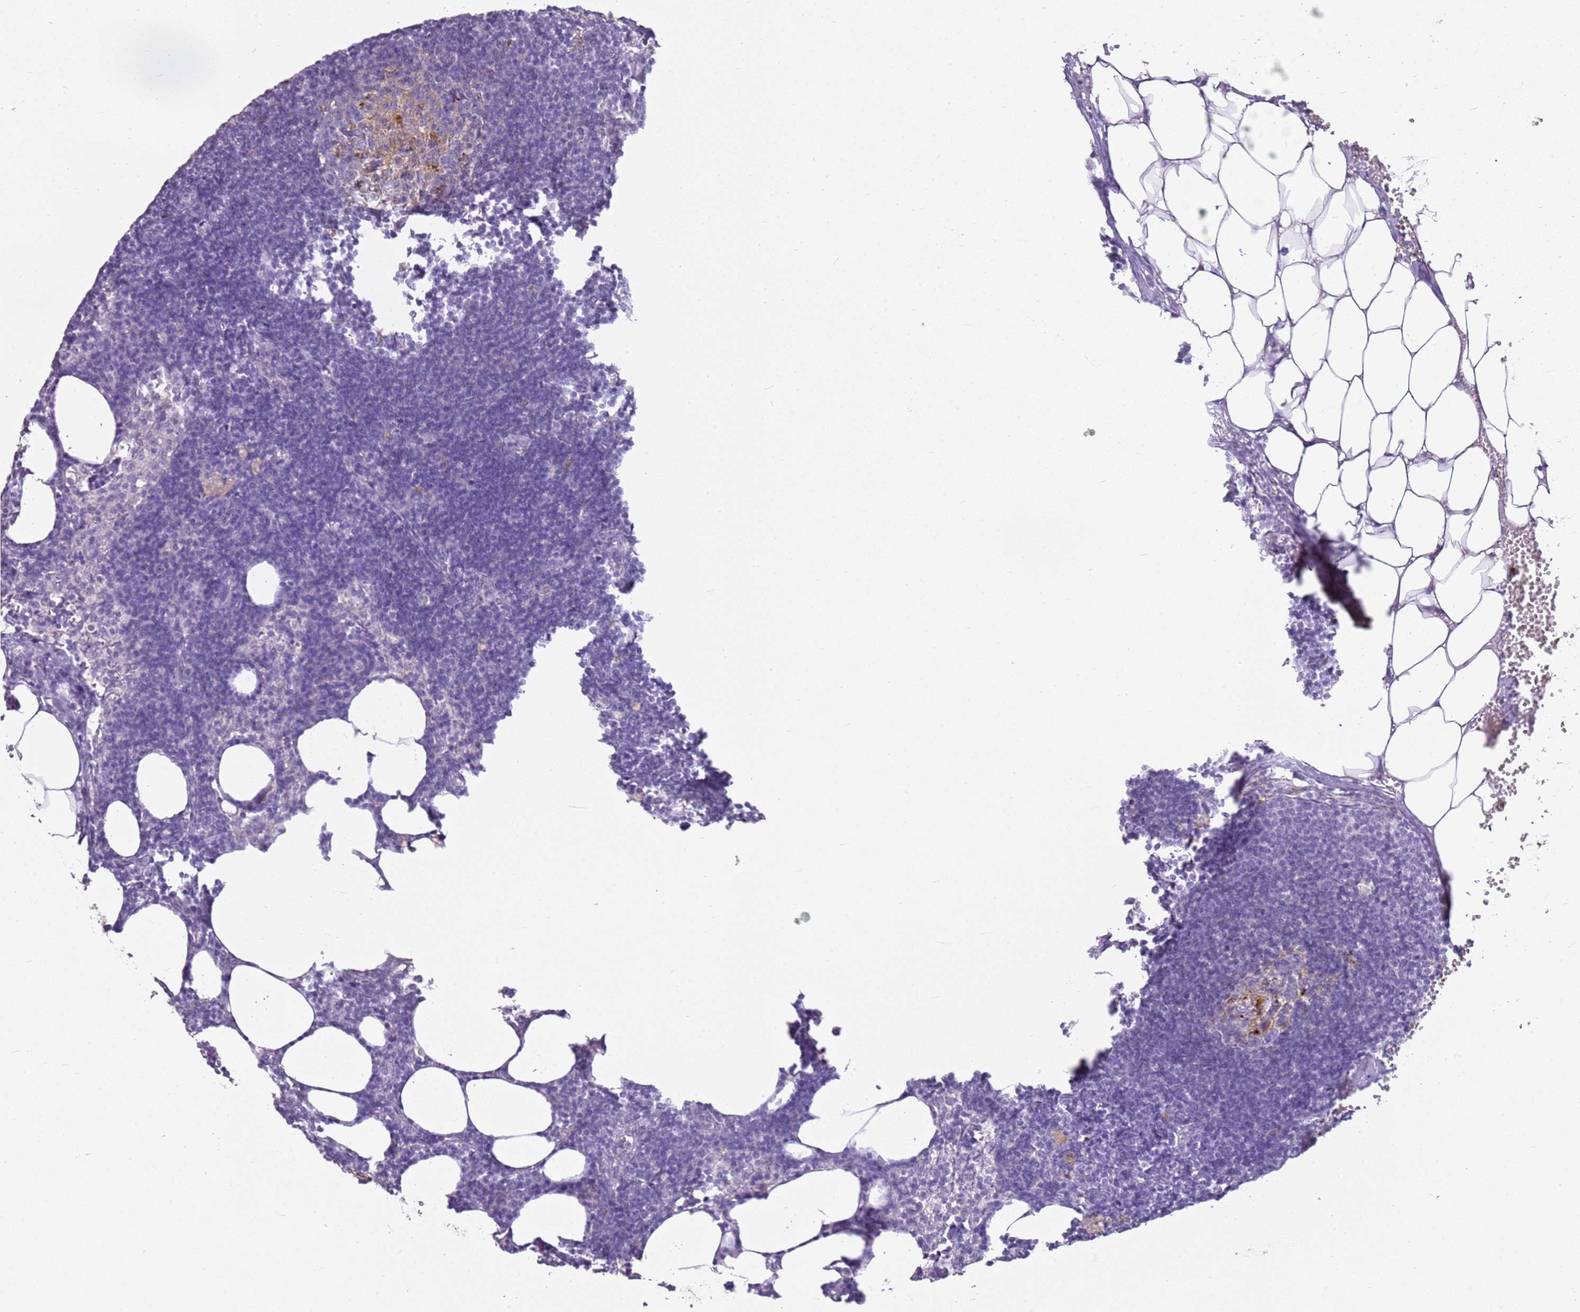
{"staining": {"intensity": "moderate", "quantity": "<25%", "location": "cytoplasmic/membranous"}, "tissue": "lymph node", "cell_type": "Germinal center cells", "image_type": "normal", "snomed": [{"axis": "morphology", "description": "Normal tissue, NOS"}, {"axis": "topography", "description": "Lymph node"}], "caption": "Immunohistochemistry micrograph of benign lymph node: human lymph node stained using immunohistochemistry (IHC) shows low levels of moderate protein expression localized specifically in the cytoplasmic/membranous of germinal center cells, appearing as a cytoplasmic/membranous brown color.", "gene": "CSTA", "patient": {"sex": "female", "age": 30}}